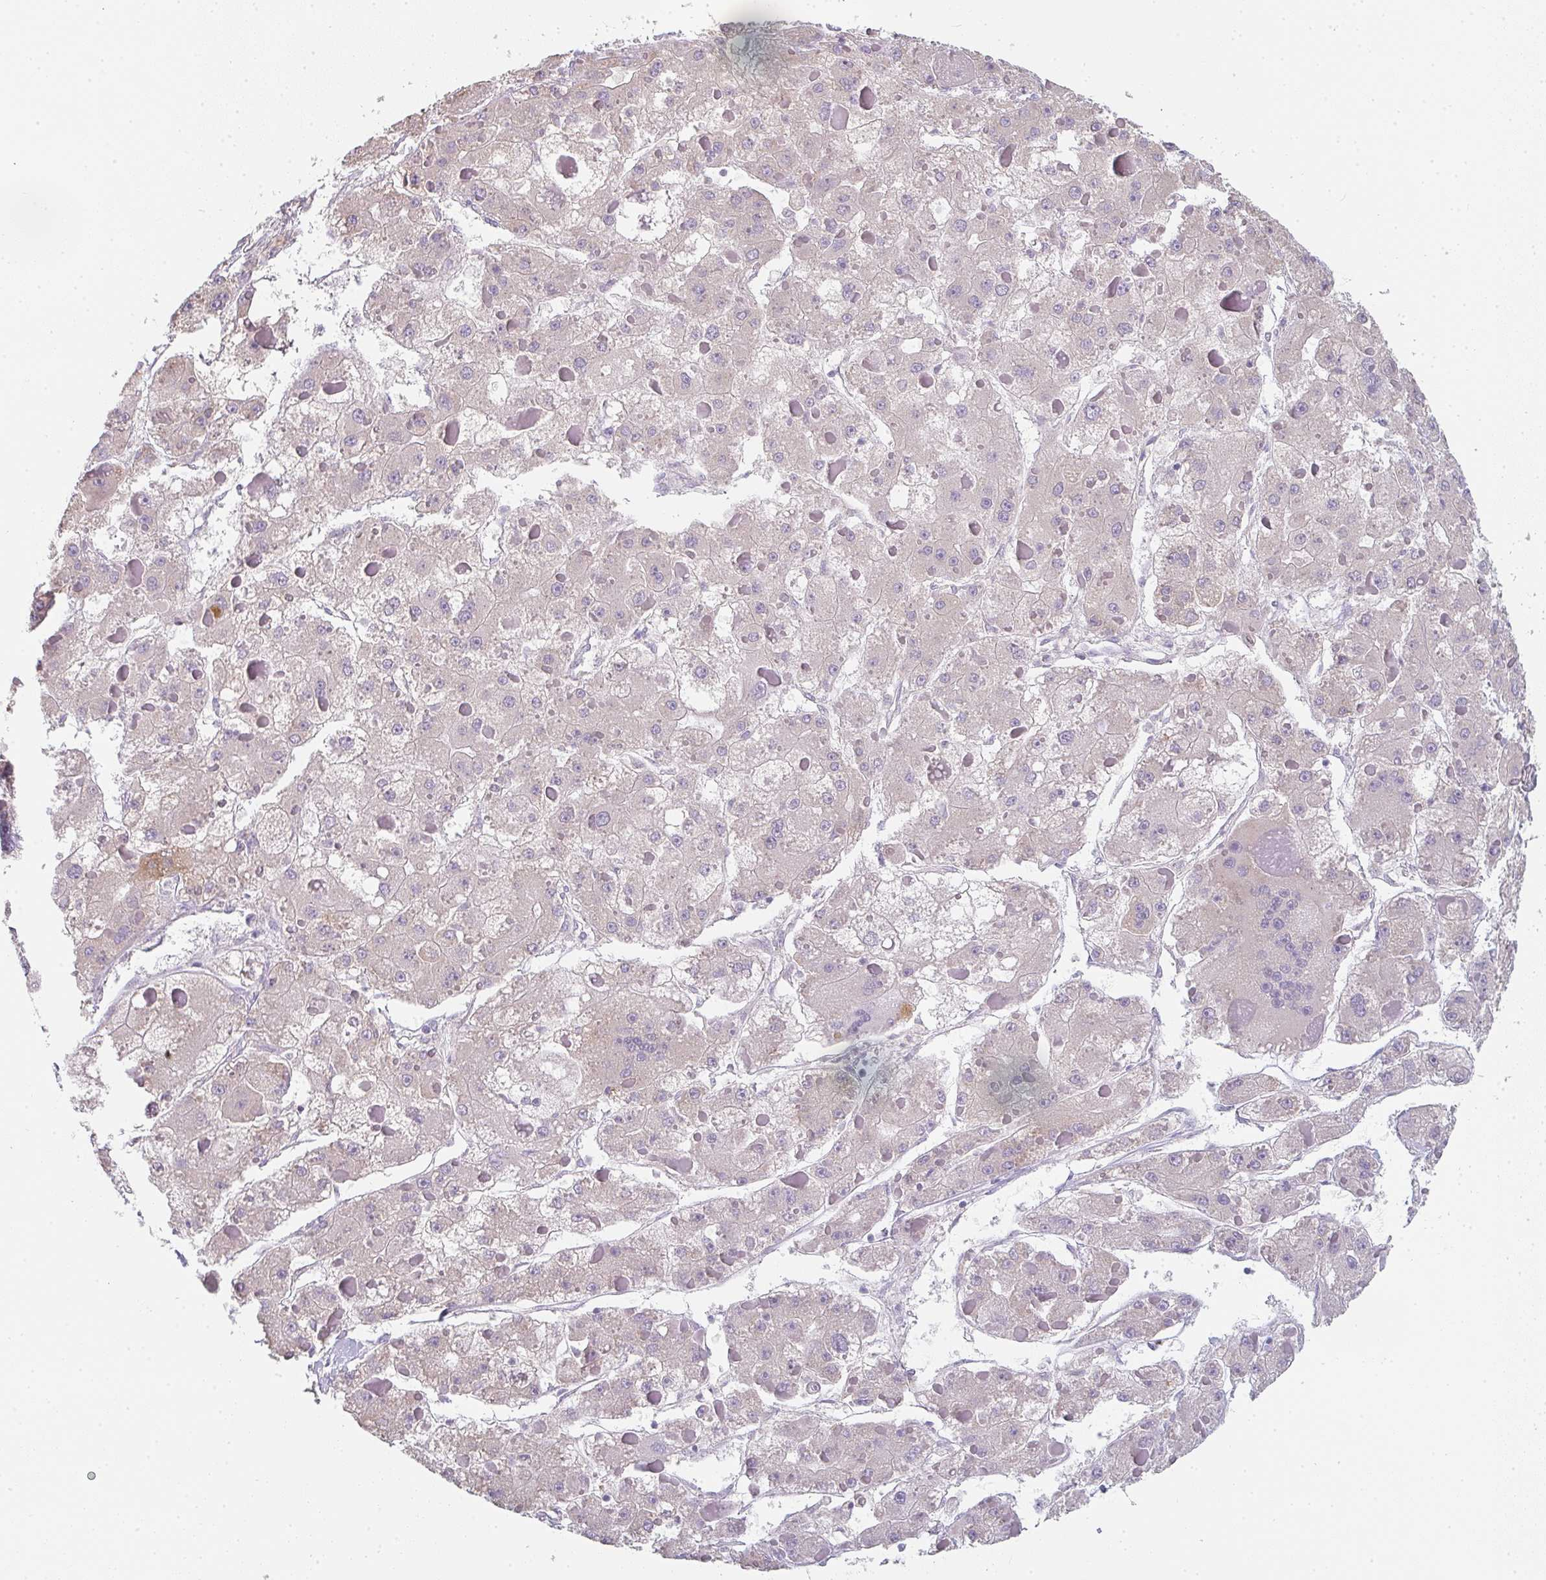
{"staining": {"intensity": "weak", "quantity": "<25%", "location": "cytoplasmic/membranous"}, "tissue": "liver cancer", "cell_type": "Tumor cells", "image_type": "cancer", "snomed": [{"axis": "morphology", "description": "Carcinoma, Hepatocellular, NOS"}, {"axis": "topography", "description": "Liver"}], "caption": "DAB (3,3'-diaminobenzidine) immunohistochemical staining of liver cancer (hepatocellular carcinoma) reveals no significant positivity in tumor cells.", "gene": "ZNF215", "patient": {"sex": "female", "age": 73}}